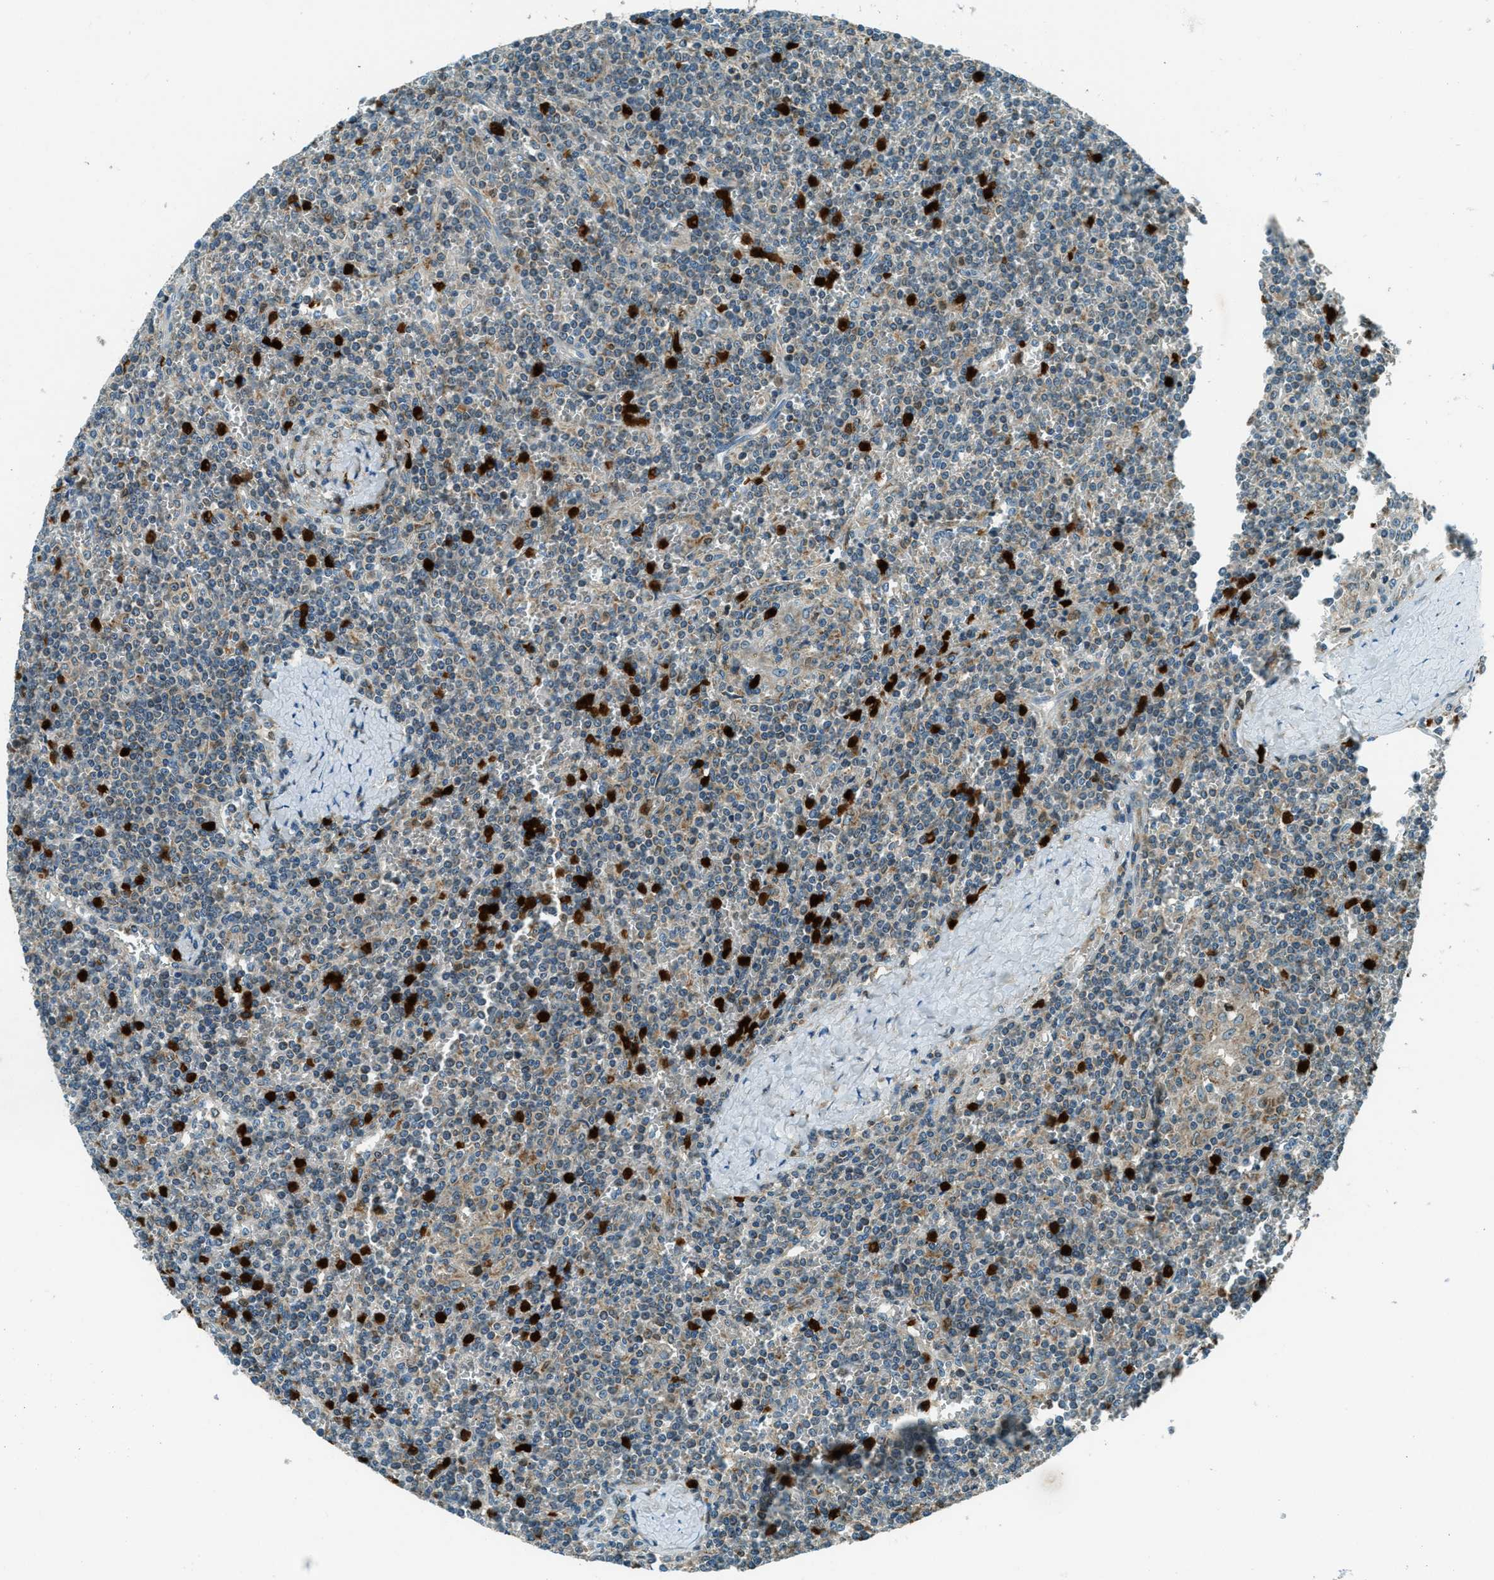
{"staining": {"intensity": "weak", "quantity": "25%-75%", "location": "cytoplasmic/membranous"}, "tissue": "lymphoma", "cell_type": "Tumor cells", "image_type": "cancer", "snomed": [{"axis": "morphology", "description": "Malignant lymphoma, non-Hodgkin's type, Low grade"}, {"axis": "topography", "description": "Spleen"}], "caption": "A brown stain highlights weak cytoplasmic/membranous expression of a protein in lymphoma tumor cells. Ihc stains the protein in brown and the nuclei are stained blue.", "gene": "FAR1", "patient": {"sex": "female", "age": 19}}